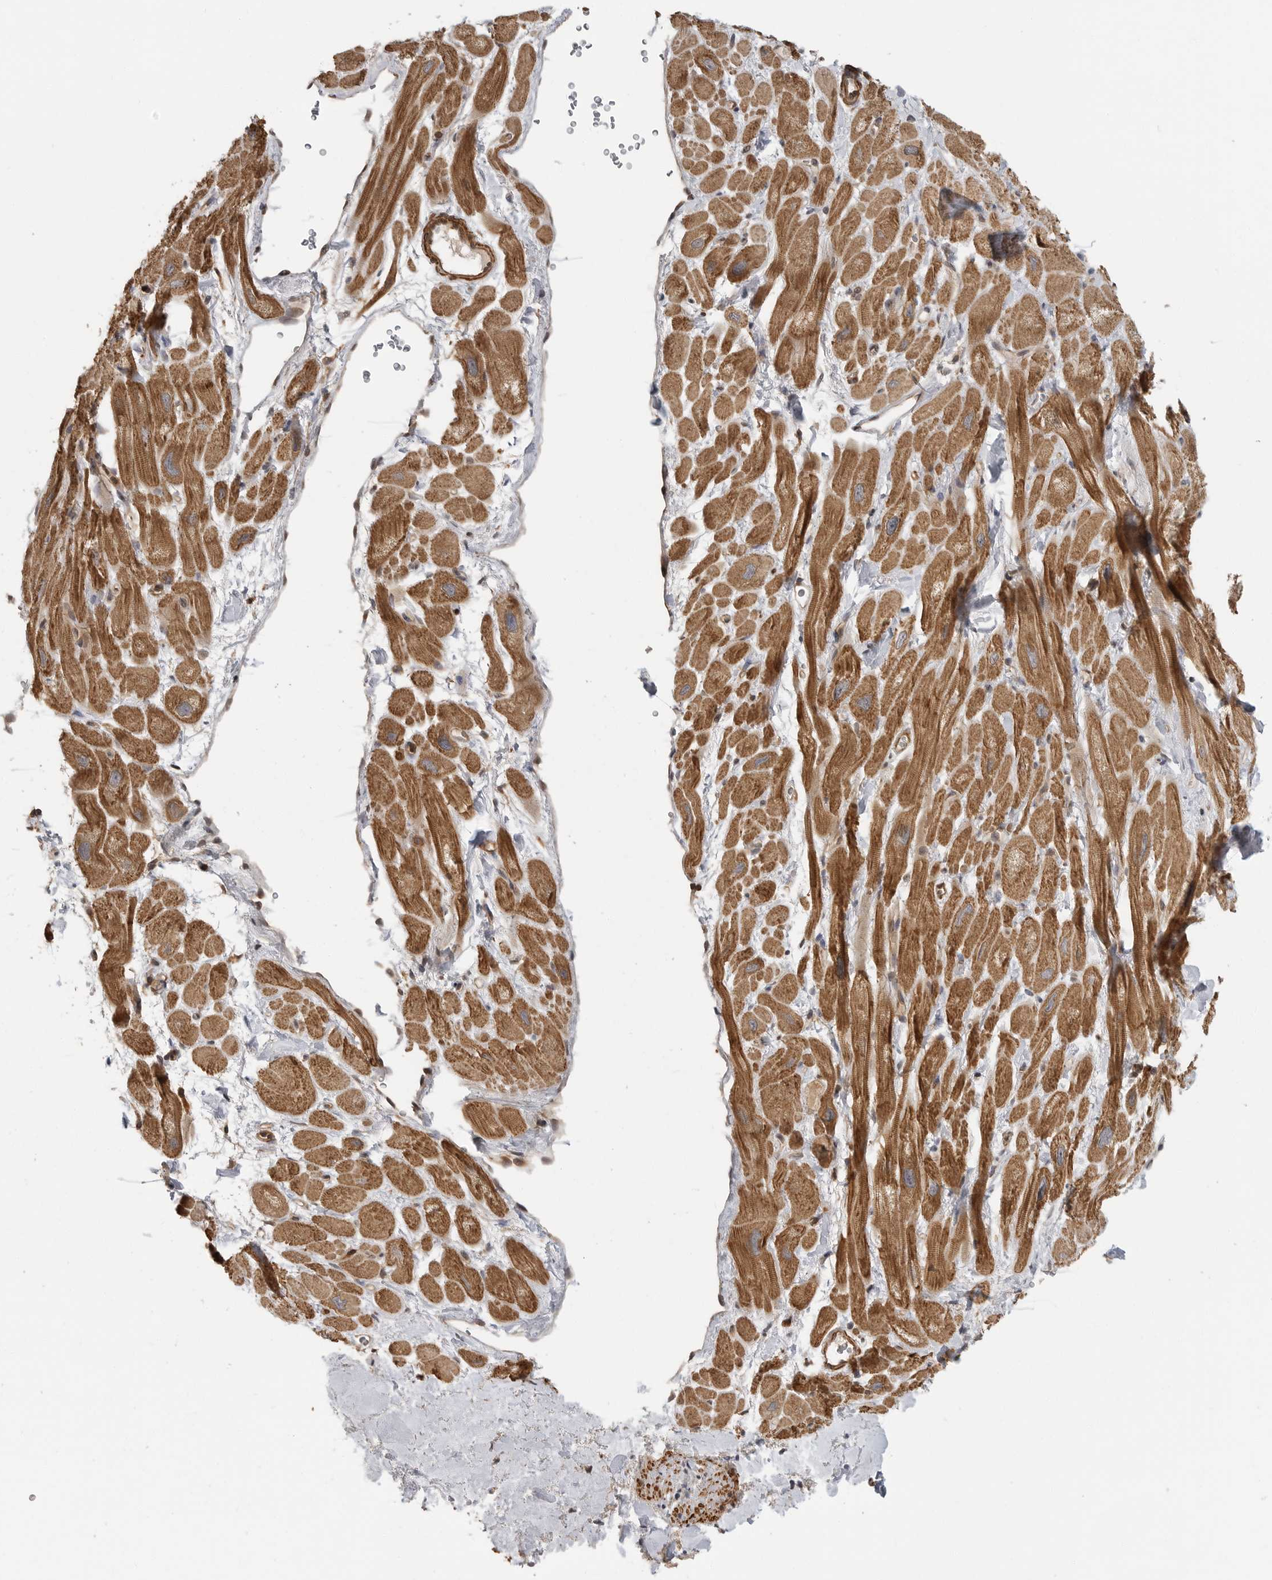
{"staining": {"intensity": "moderate", "quantity": "25%-75%", "location": "cytoplasmic/membranous"}, "tissue": "heart muscle", "cell_type": "Cardiomyocytes", "image_type": "normal", "snomed": [{"axis": "morphology", "description": "Normal tissue, NOS"}, {"axis": "topography", "description": "Heart"}], "caption": "Heart muscle stained for a protein (brown) exhibits moderate cytoplasmic/membranous positive staining in approximately 25%-75% of cardiomyocytes.", "gene": "ERN1", "patient": {"sex": "male", "age": 49}}